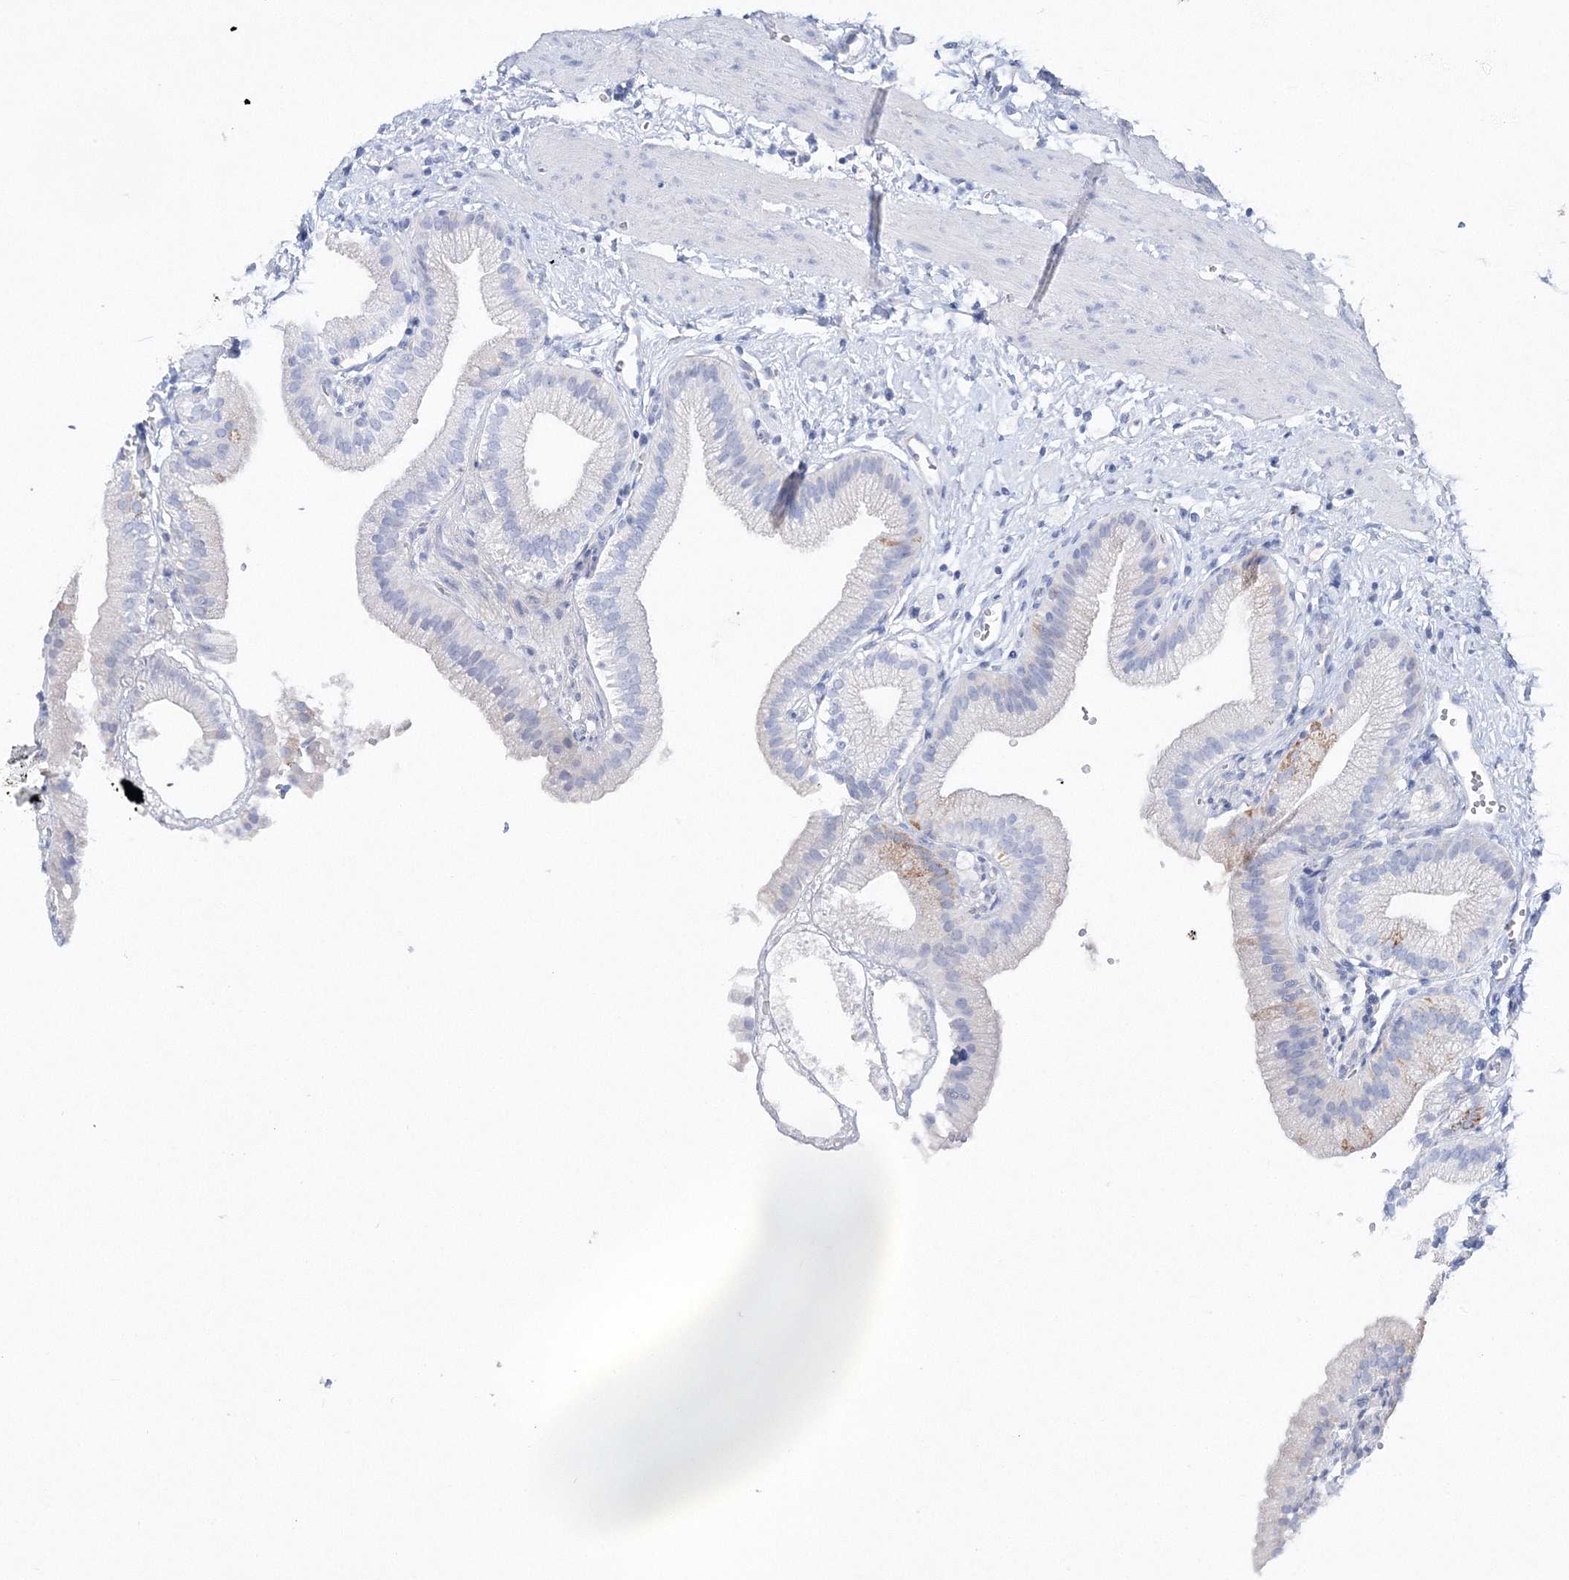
{"staining": {"intensity": "strong", "quantity": "<25%", "location": "cytoplasmic/membranous"}, "tissue": "gallbladder", "cell_type": "Glandular cells", "image_type": "normal", "snomed": [{"axis": "morphology", "description": "Normal tissue, NOS"}, {"axis": "topography", "description": "Gallbladder"}], "caption": "Approximately <25% of glandular cells in normal gallbladder reveal strong cytoplasmic/membranous protein expression as visualized by brown immunohistochemical staining.", "gene": "HMGCS1", "patient": {"sex": "male", "age": 55}}